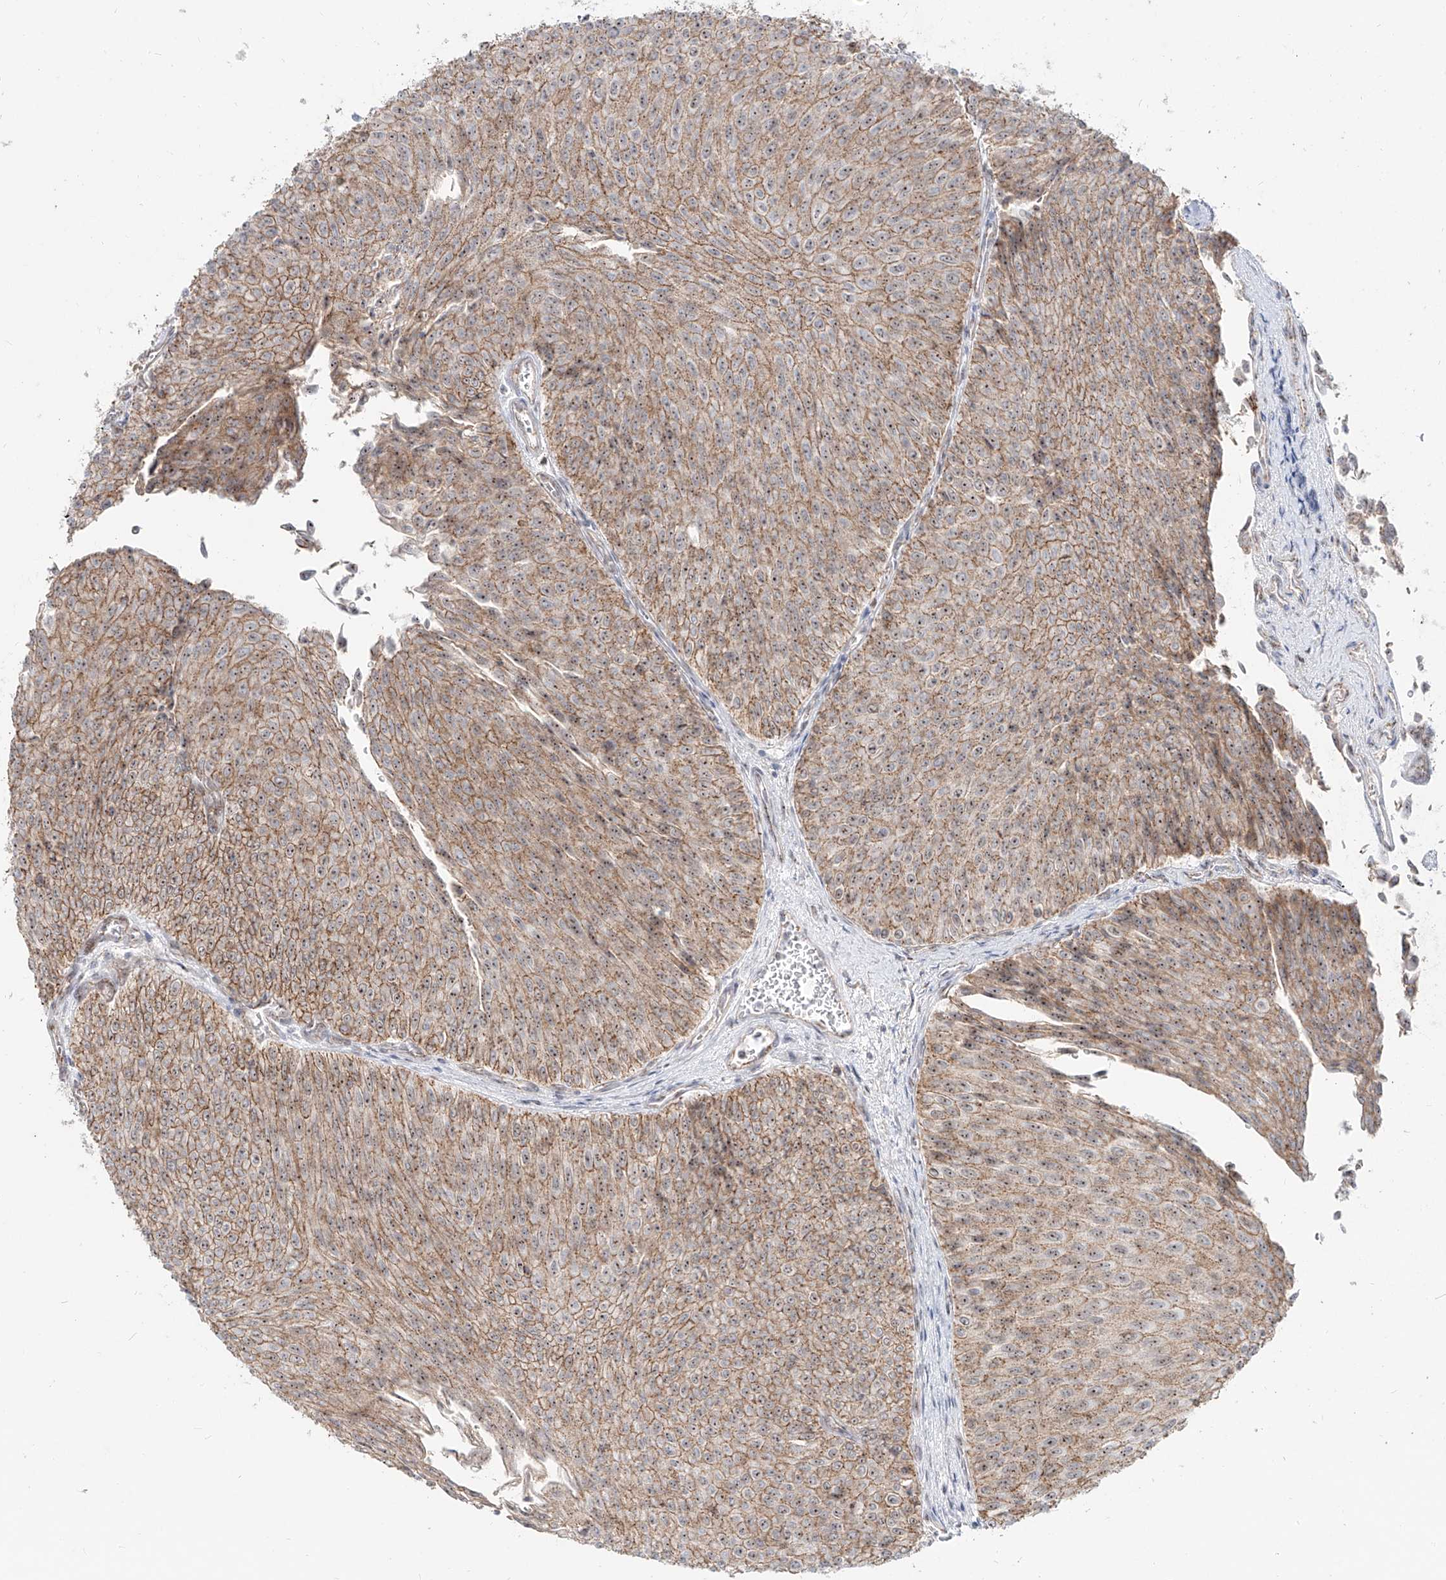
{"staining": {"intensity": "moderate", "quantity": ">75%", "location": "cytoplasmic/membranous,nuclear"}, "tissue": "urothelial cancer", "cell_type": "Tumor cells", "image_type": "cancer", "snomed": [{"axis": "morphology", "description": "Urothelial carcinoma, Low grade"}, {"axis": "topography", "description": "Urinary bladder"}], "caption": "Protein expression analysis of human low-grade urothelial carcinoma reveals moderate cytoplasmic/membranous and nuclear staining in about >75% of tumor cells.", "gene": "ZNF710", "patient": {"sex": "male", "age": 78}}